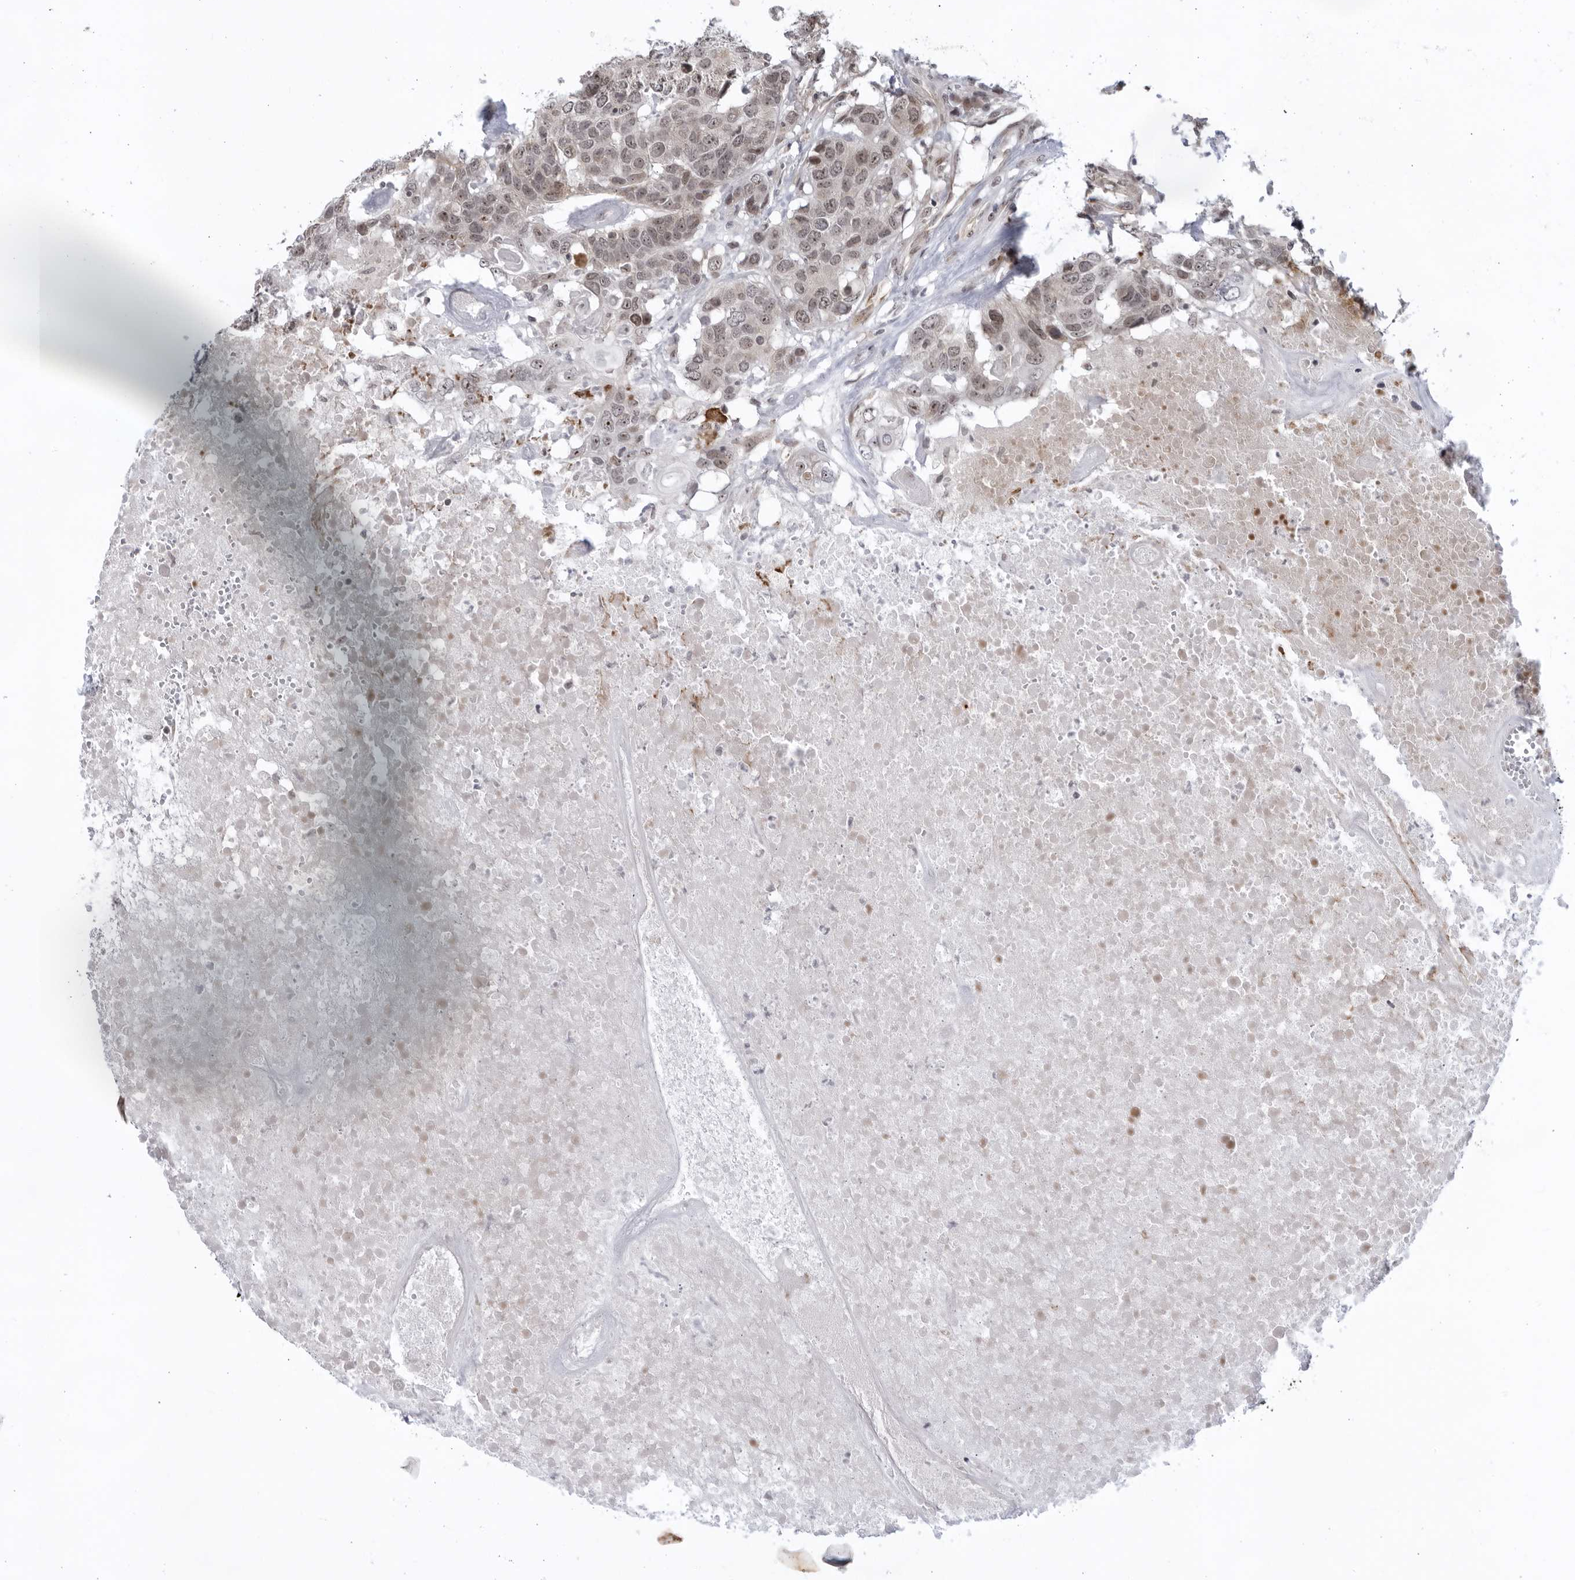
{"staining": {"intensity": "weak", "quantity": ">75%", "location": "nuclear"}, "tissue": "head and neck cancer", "cell_type": "Tumor cells", "image_type": "cancer", "snomed": [{"axis": "morphology", "description": "Squamous cell carcinoma, NOS"}, {"axis": "topography", "description": "Head-Neck"}], "caption": "A high-resolution image shows IHC staining of head and neck cancer (squamous cell carcinoma), which demonstrates weak nuclear expression in approximately >75% of tumor cells.", "gene": "ITGB3BP", "patient": {"sex": "male", "age": 66}}